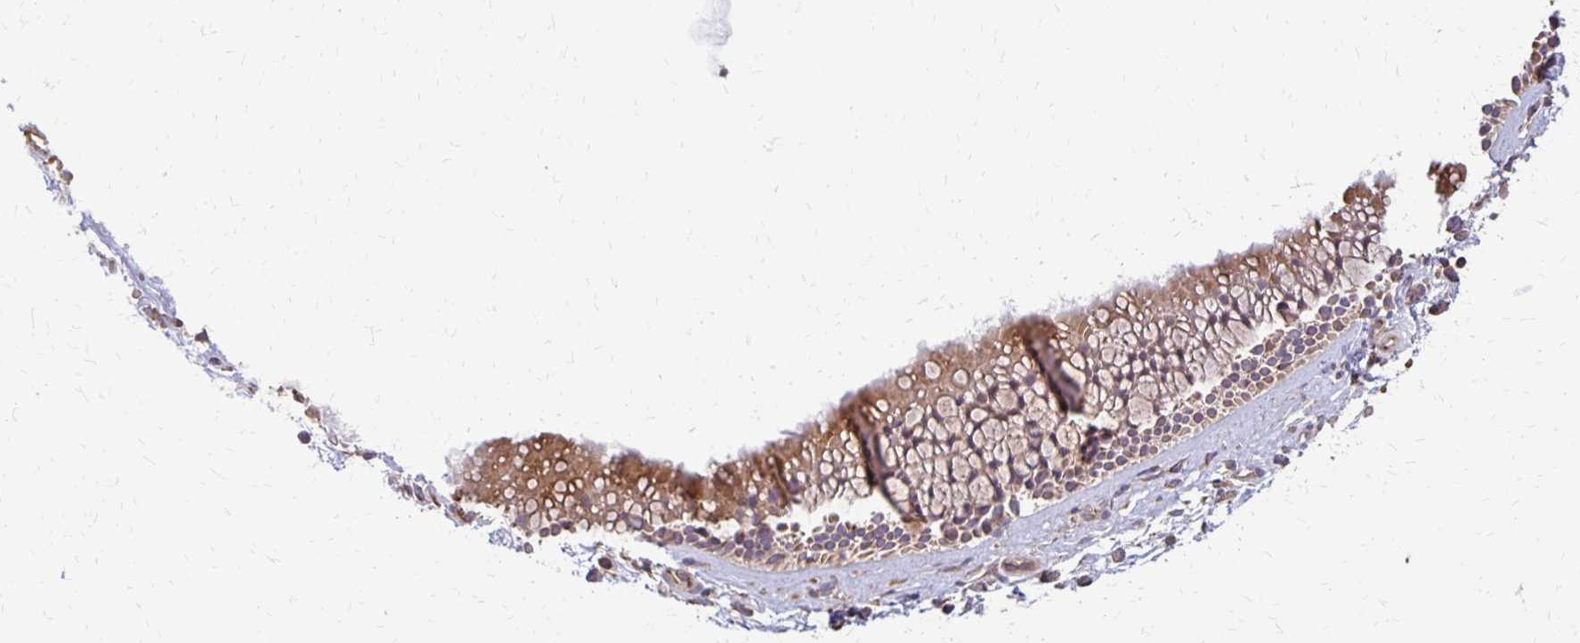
{"staining": {"intensity": "weak", "quantity": ">75%", "location": "cytoplasmic/membranous,nuclear"}, "tissue": "nasopharynx", "cell_type": "Respiratory epithelial cells", "image_type": "normal", "snomed": [{"axis": "morphology", "description": "Normal tissue, NOS"}, {"axis": "topography", "description": "Nasopharynx"}], "caption": "IHC histopathology image of benign human nasopharynx stained for a protein (brown), which exhibits low levels of weak cytoplasmic/membranous,nuclear staining in about >75% of respiratory epithelial cells.", "gene": "EIF4EBP2", "patient": {"sex": "male", "age": 56}}